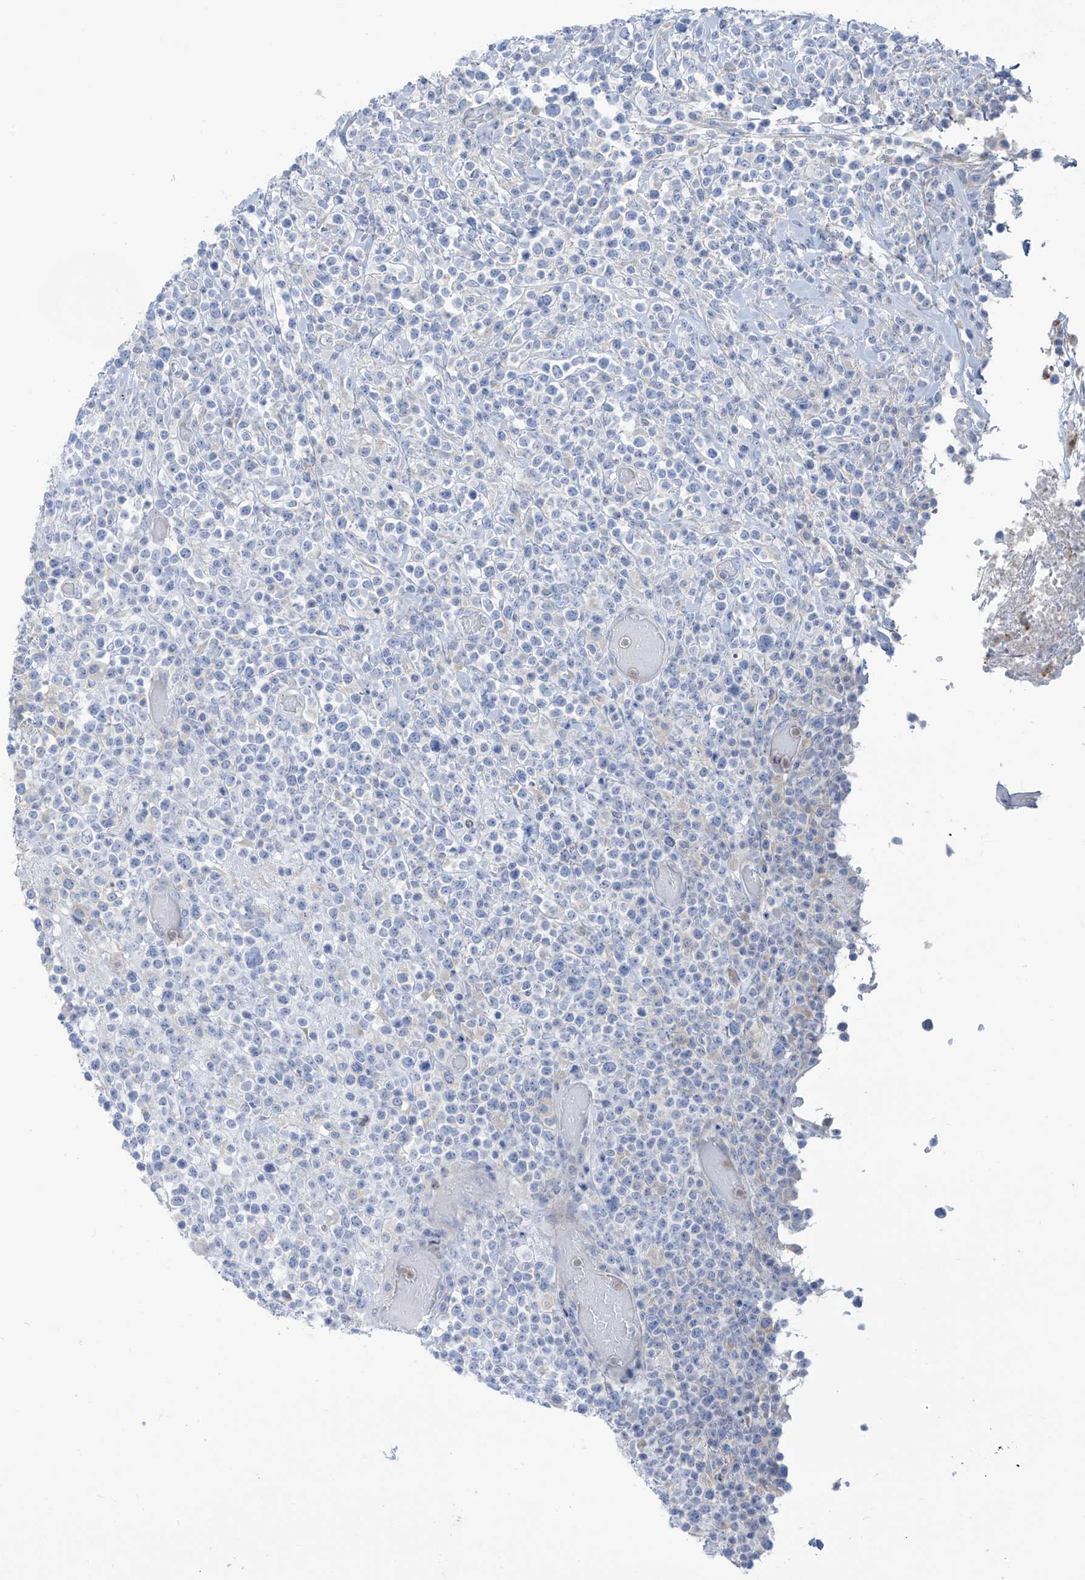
{"staining": {"intensity": "negative", "quantity": "none", "location": "none"}, "tissue": "lymphoma", "cell_type": "Tumor cells", "image_type": "cancer", "snomed": [{"axis": "morphology", "description": "Malignant lymphoma, non-Hodgkin's type, High grade"}, {"axis": "topography", "description": "Colon"}], "caption": "Protein analysis of malignant lymphoma, non-Hodgkin's type (high-grade) demonstrates no significant positivity in tumor cells.", "gene": "FABP2", "patient": {"sex": "female", "age": 53}}